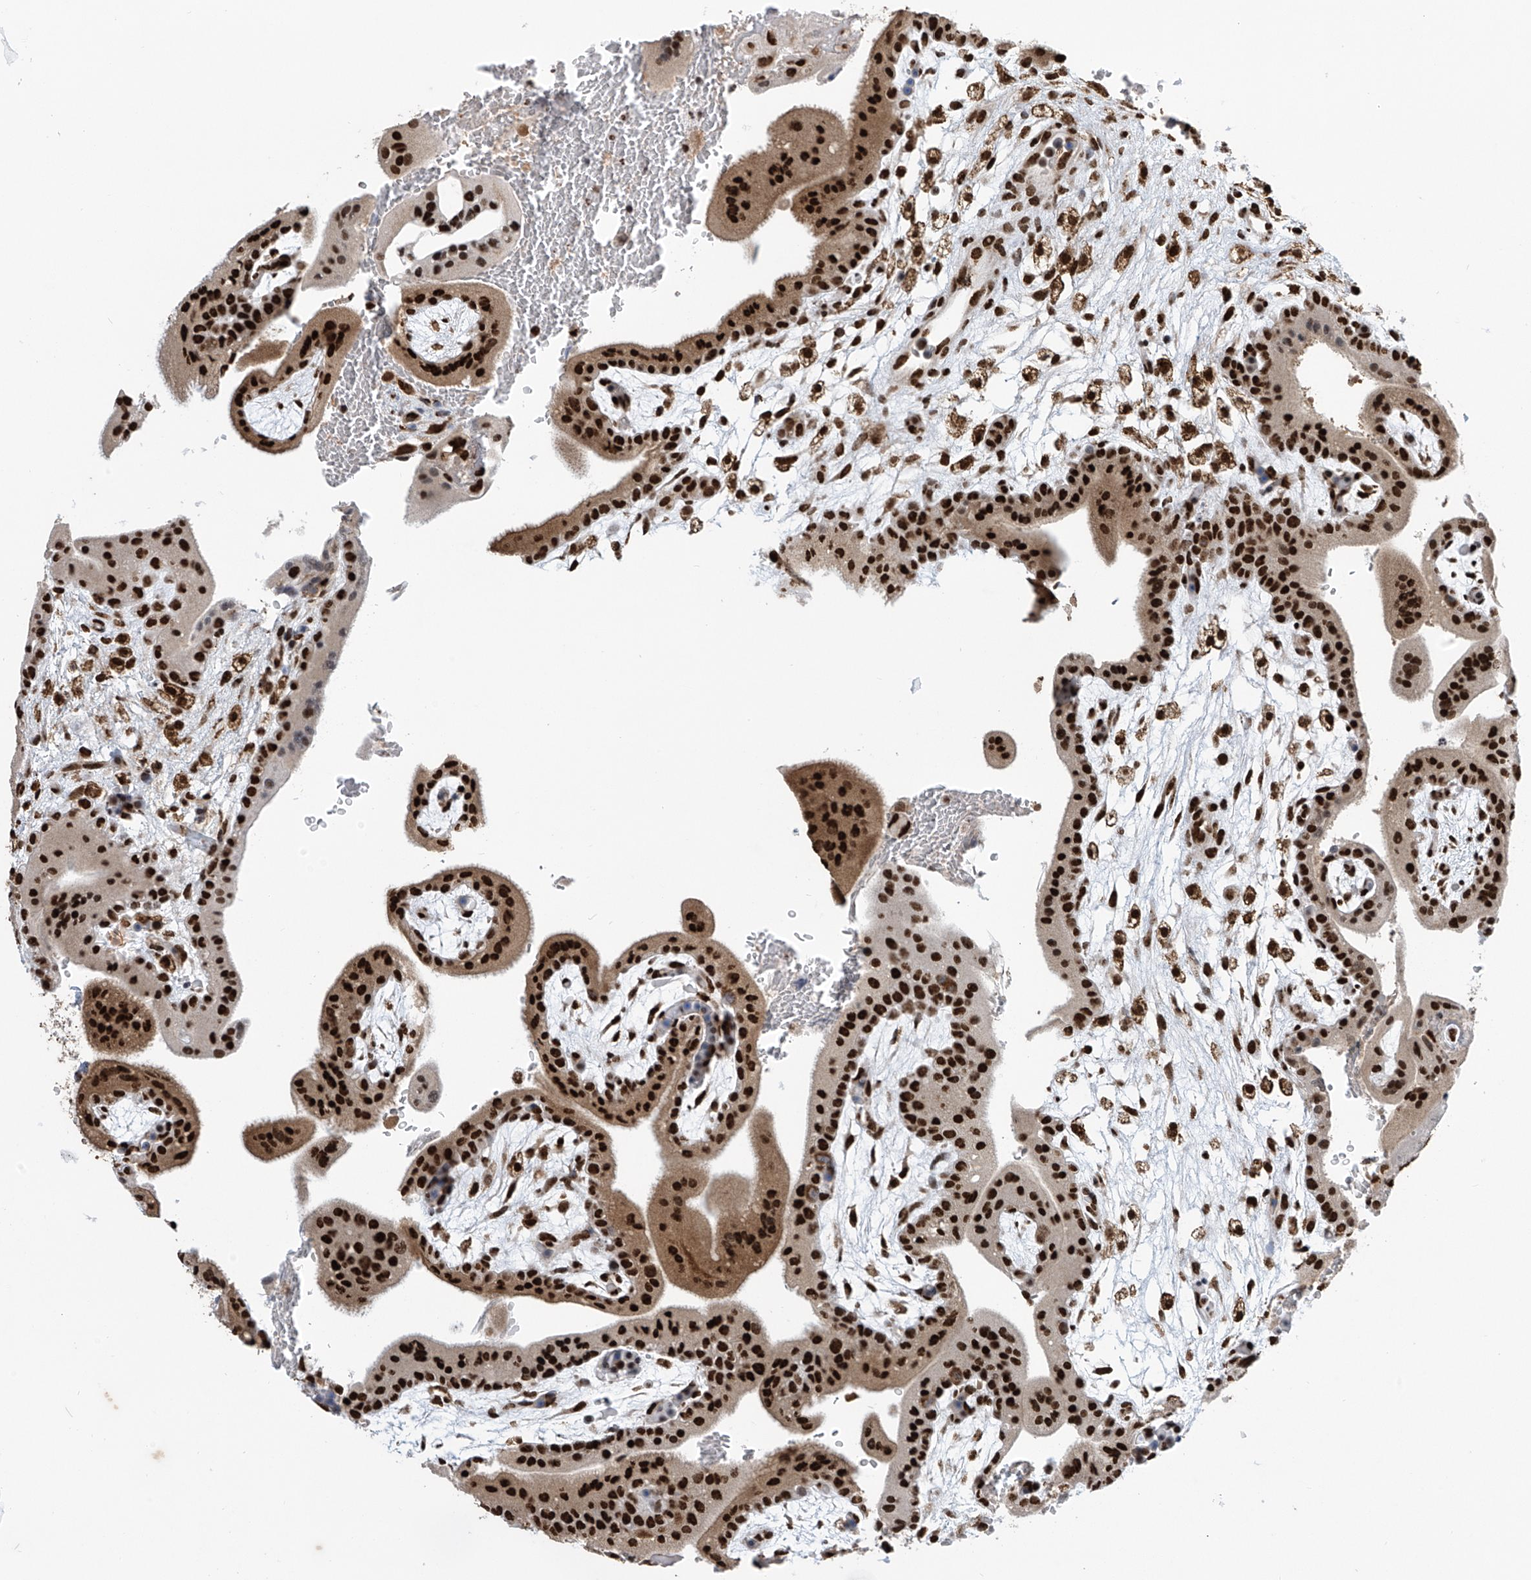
{"staining": {"intensity": "strong", "quantity": ">75%", "location": "cytoplasmic/membranous,nuclear"}, "tissue": "placenta", "cell_type": "Decidual cells", "image_type": "normal", "snomed": [{"axis": "morphology", "description": "Normal tissue, NOS"}, {"axis": "topography", "description": "Placenta"}], "caption": "A brown stain highlights strong cytoplasmic/membranous,nuclear staining of a protein in decidual cells of benign human placenta. (DAB IHC, brown staining for protein, blue staining for nuclei).", "gene": "APLF", "patient": {"sex": "female", "age": 35}}